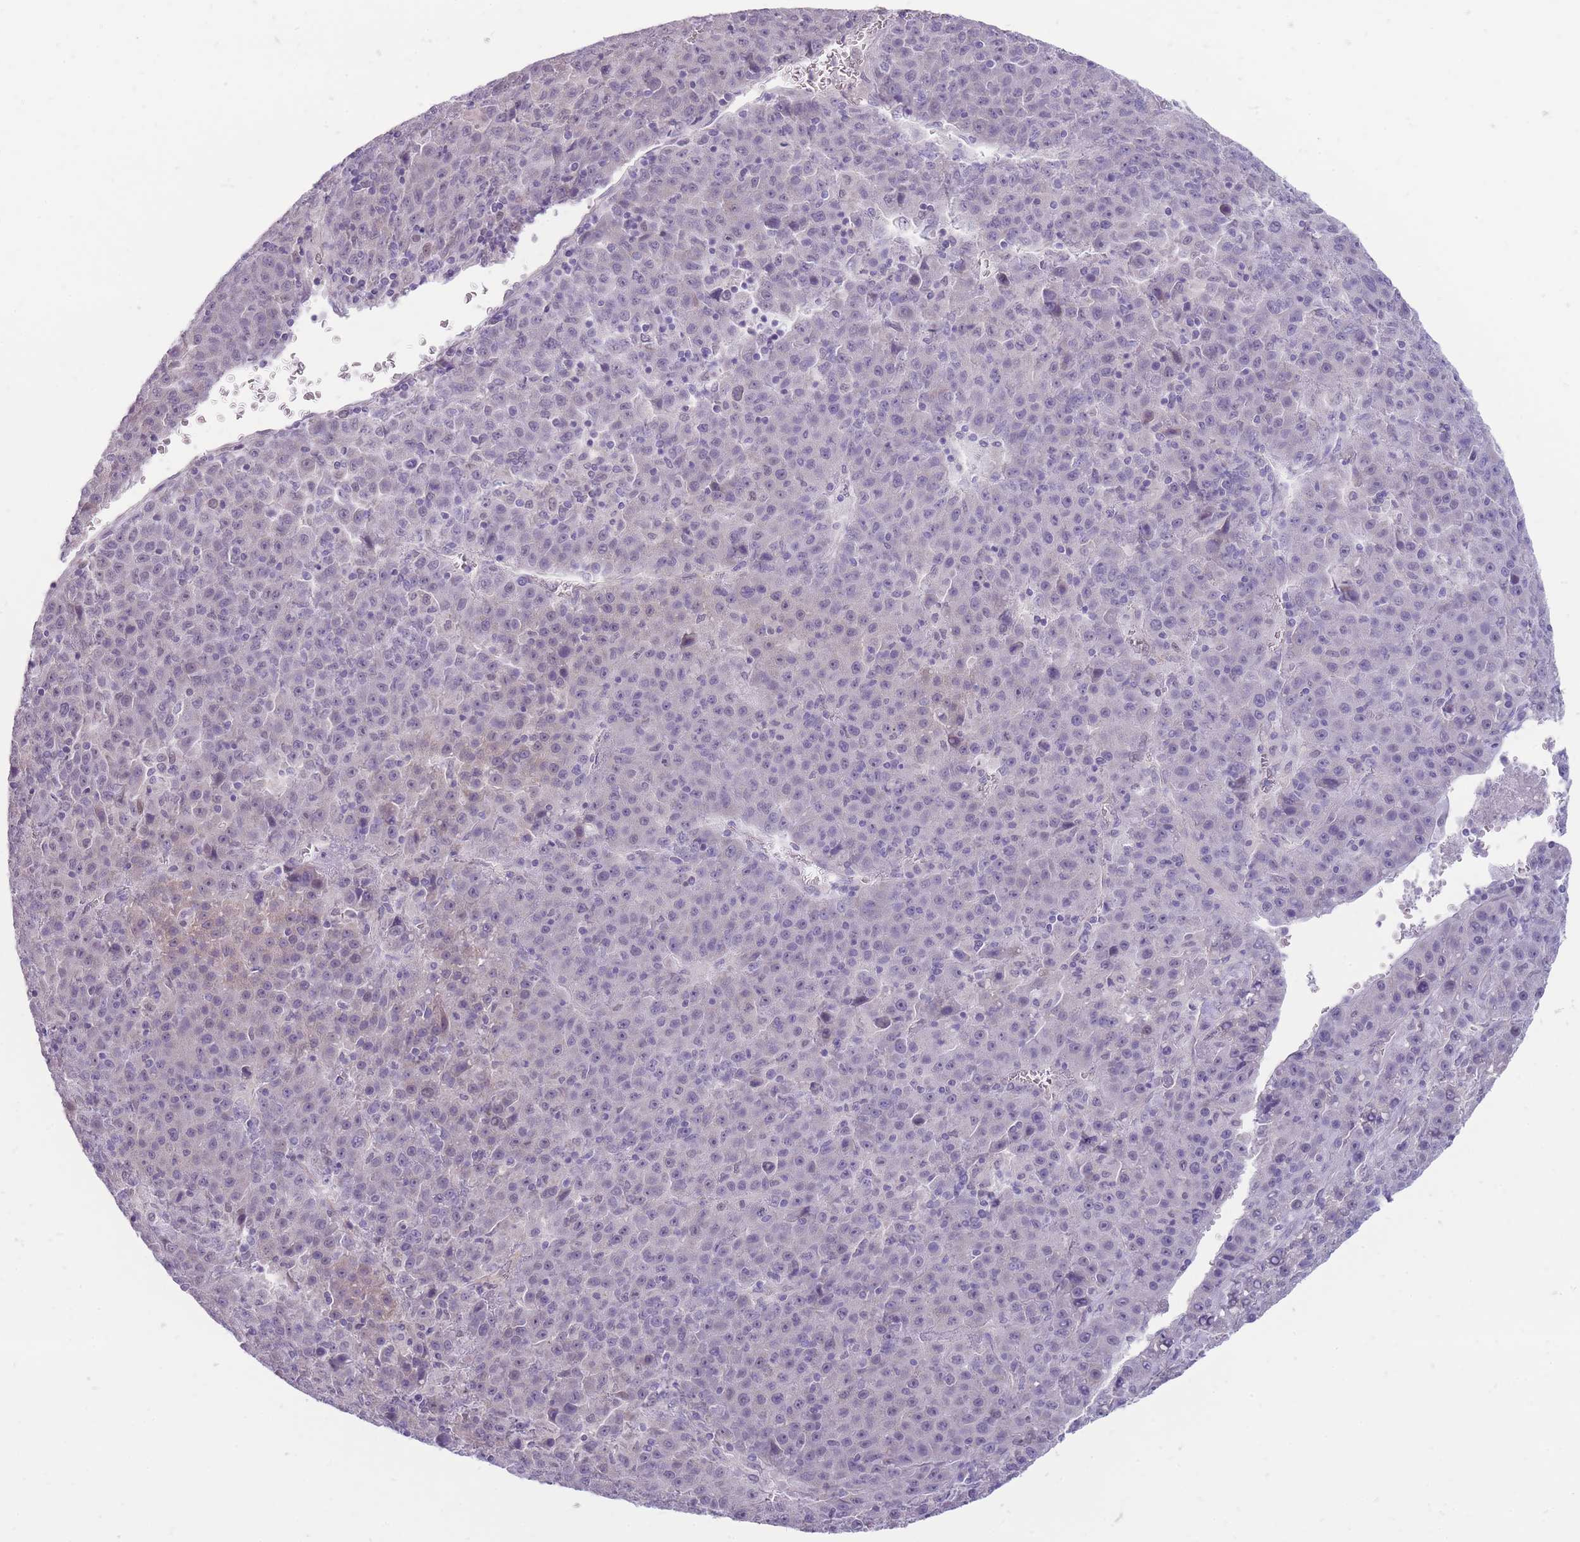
{"staining": {"intensity": "negative", "quantity": "none", "location": "none"}, "tissue": "liver cancer", "cell_type": "Tumor cells", "image_type": "cancer", "snomed": [{"axis": "morphology", "description": "Carcinoma, Hepatocellular, NOS"}, {"axis": "topography", "description": "Liver"}], "caption": "DAB immunohistochemical staining of human liver cancer (hepatocellular carcinoma) exhibits no significant expression in tumor cells.", "gene": "ERICH4", "patient": {"sex": "female", "age": 53}}